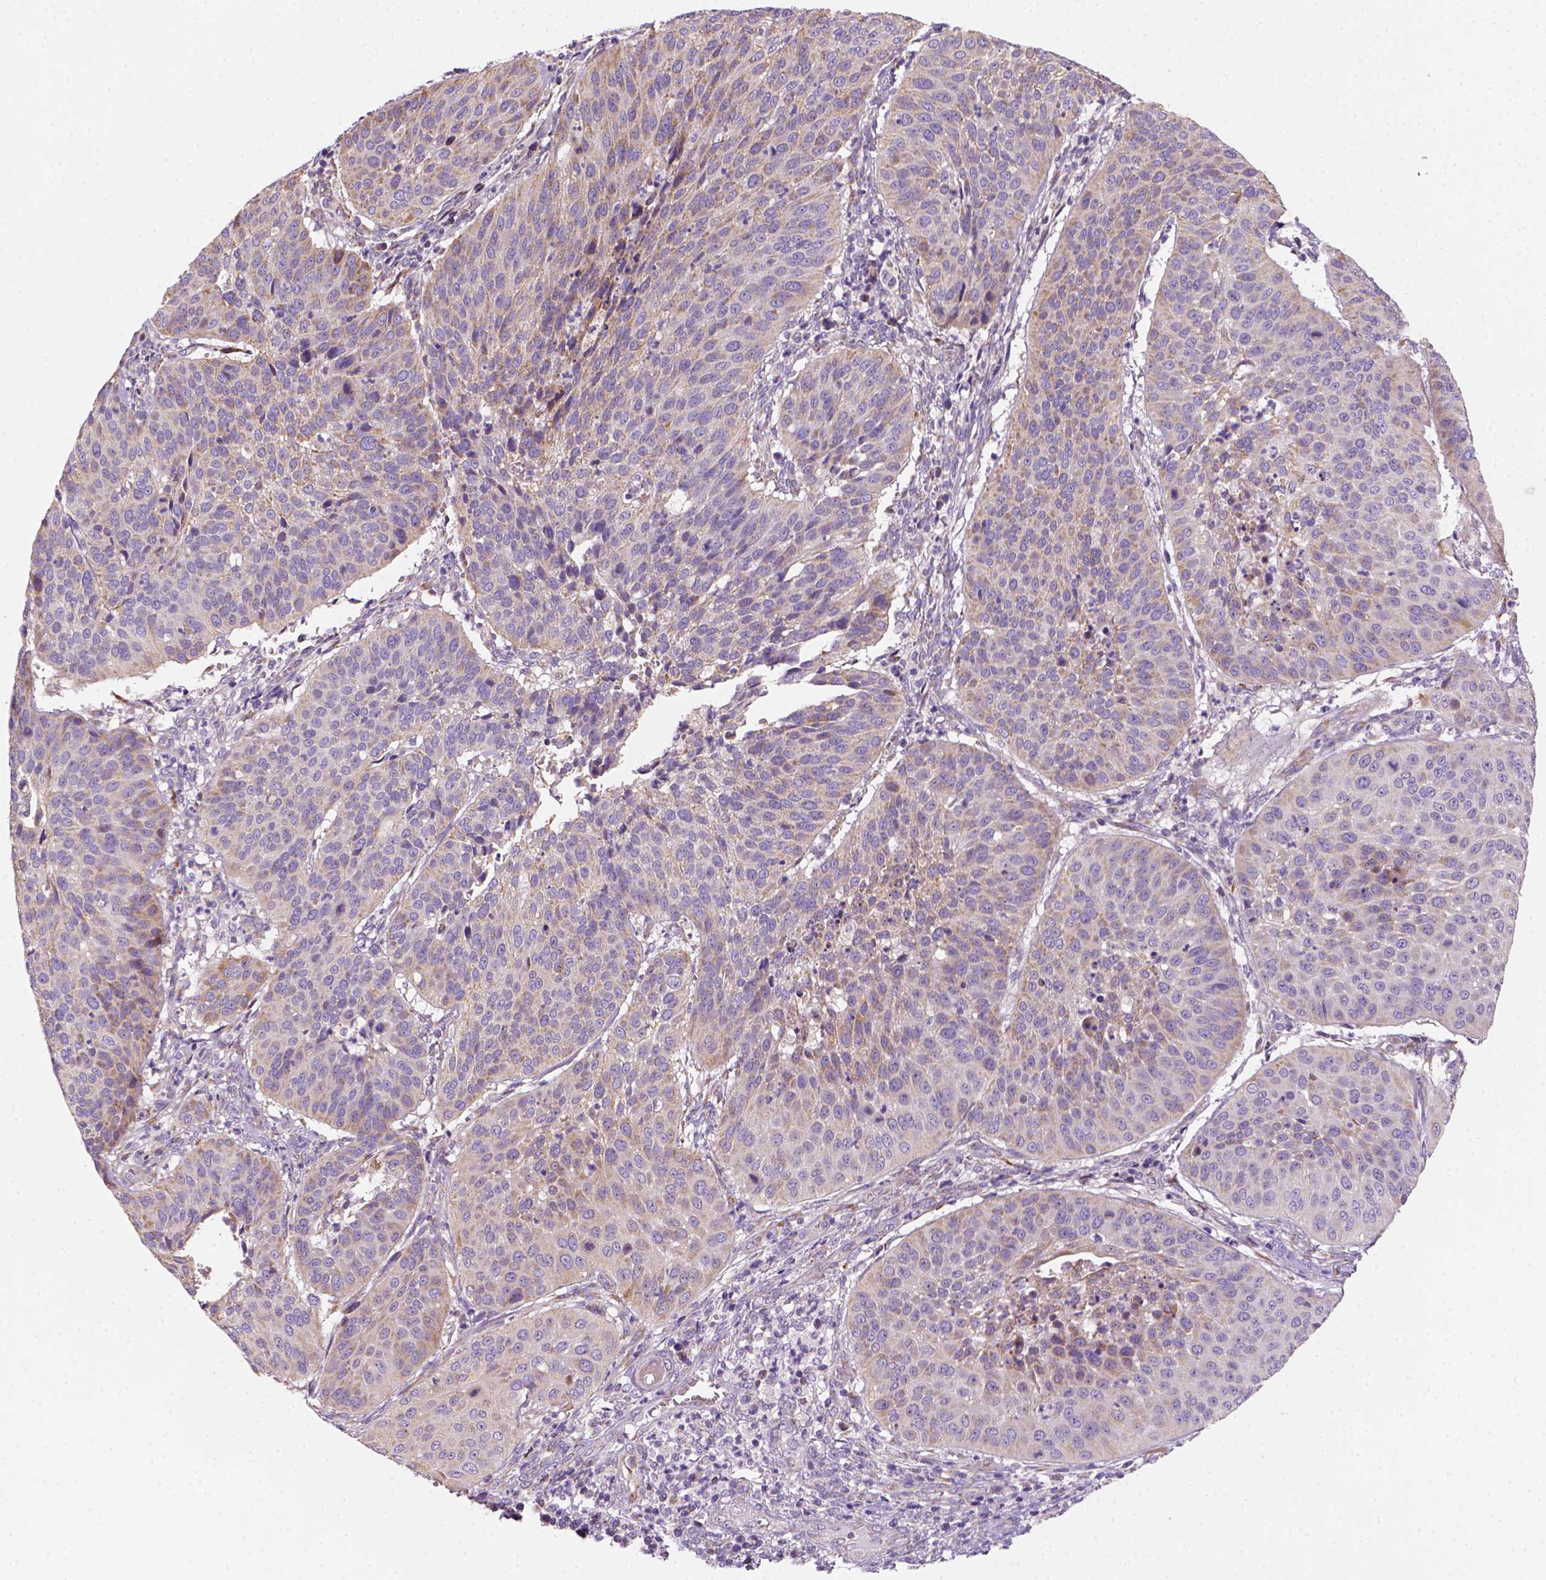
{"staining": {"intensity": "weak", "quantity": "25%-75%", "location": "cytoplasmic/membranous"}, "tissue": "cervical cancer", "cell_type": "Tumor cells", "image_type": "cancer", "snomed": [{"axis": "morphology", "description": "Normal tissue, NOS"}, {"axis": "morphology", "description": "Squamous cell carcinoma, NOS"}, {"axis": "topography", "description": "Cervix"}], "caption": "Protein staining exhibits weak cytoplasmic/membranous positivity in about 25%-75% of tumor cells in squamous cell carcinoma (cervical).", "gene": "CES2", "patient": {"sex": "female", "age": 39}}